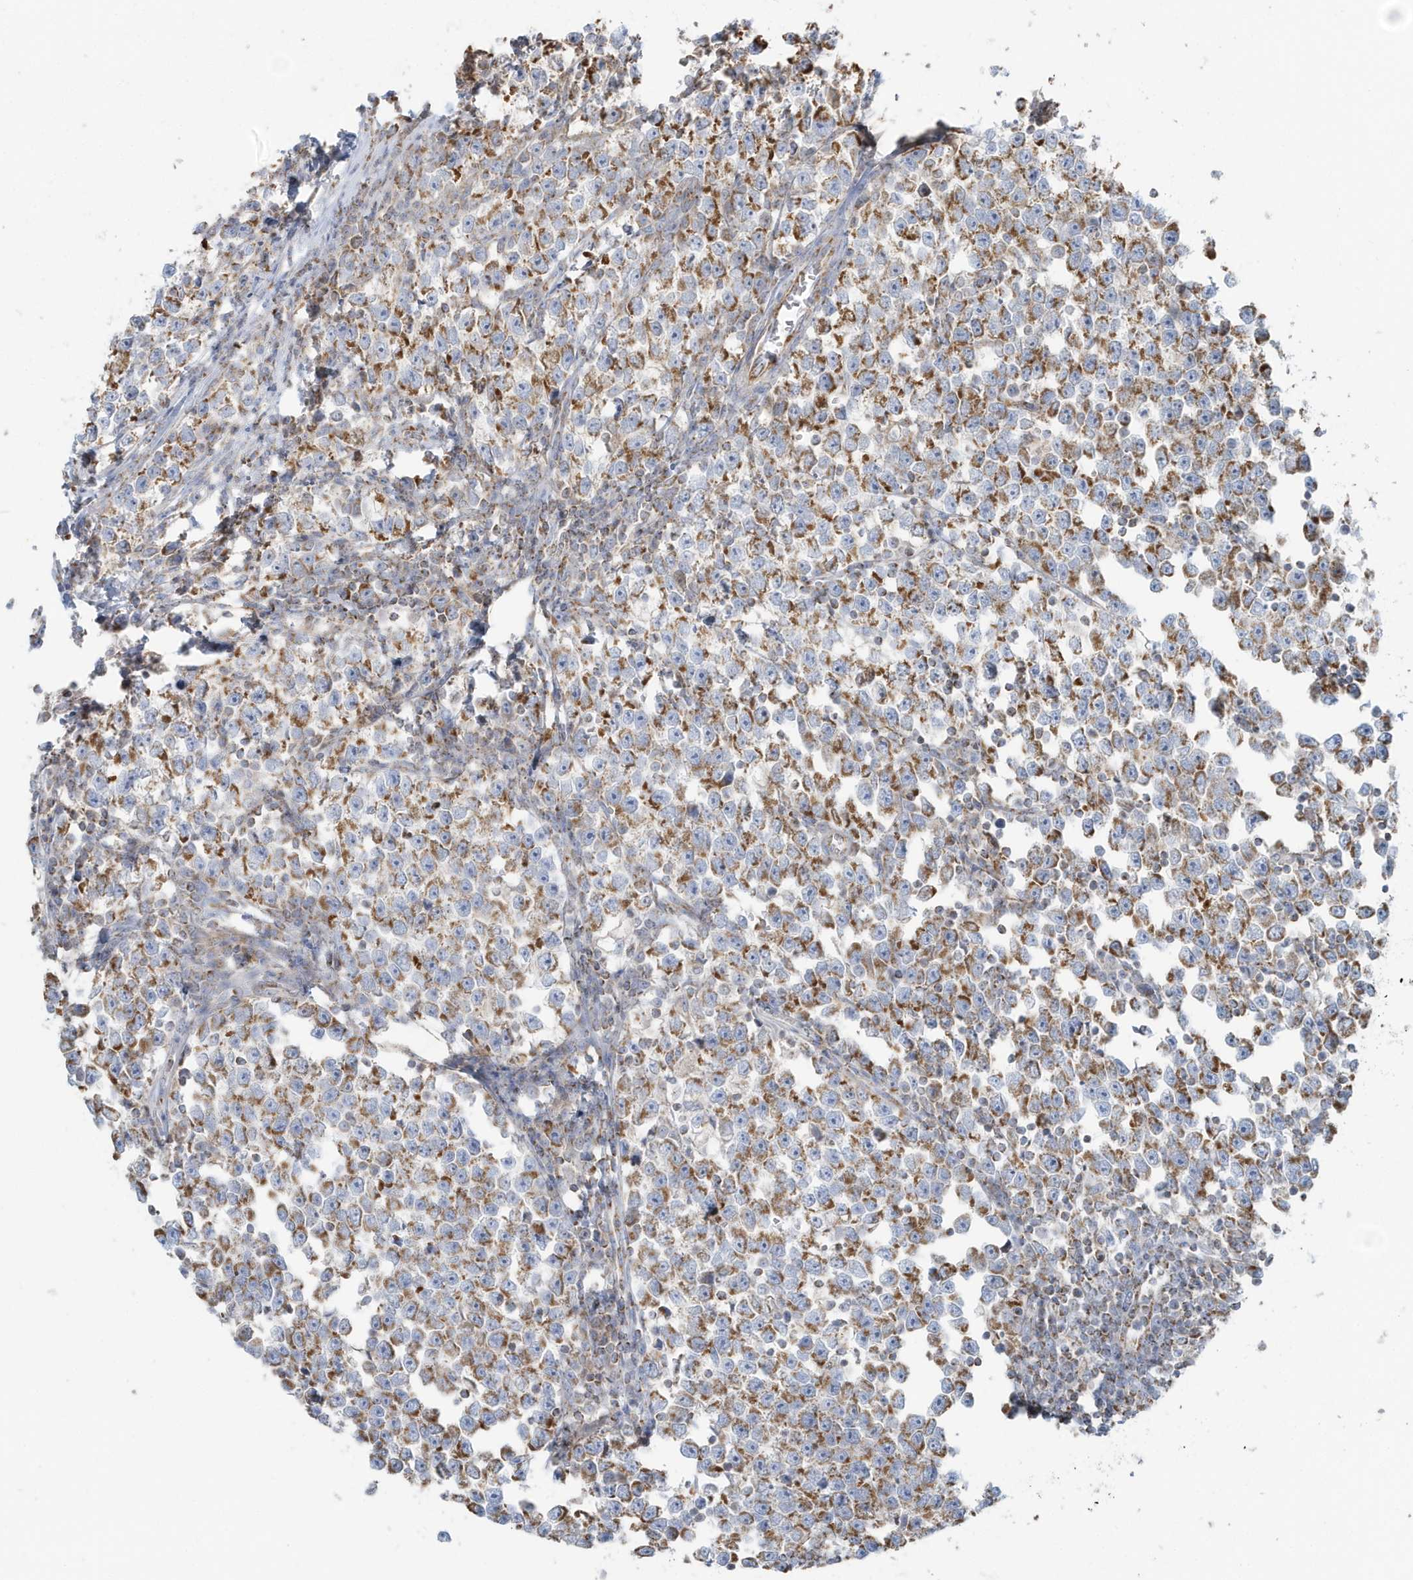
{"staining": {"intensity": "moderate", "quantity": ">75%", "location": "cytoplasmic/membranous"}, "tissue": "testis cancer", "cell_type": "Tumor cells", "image_type": "cancer", "snomed": [{"axis": "morphology", "description": "Normal tissue, NOS"}, {"axis": "morphology", "description": "Seminoma, NOS"}, {"axis": "topography", "description": "Testis"}], "caption": "Immunohistochemistry image of human testis cancer stained for a protein (brown), which shows medium levels of moderate cytoplasmic/membranous expression in approximately >75% of tumor cells.", "gene": "RAB11FIP3", "patient": {"sex": "male", "age": 43}}